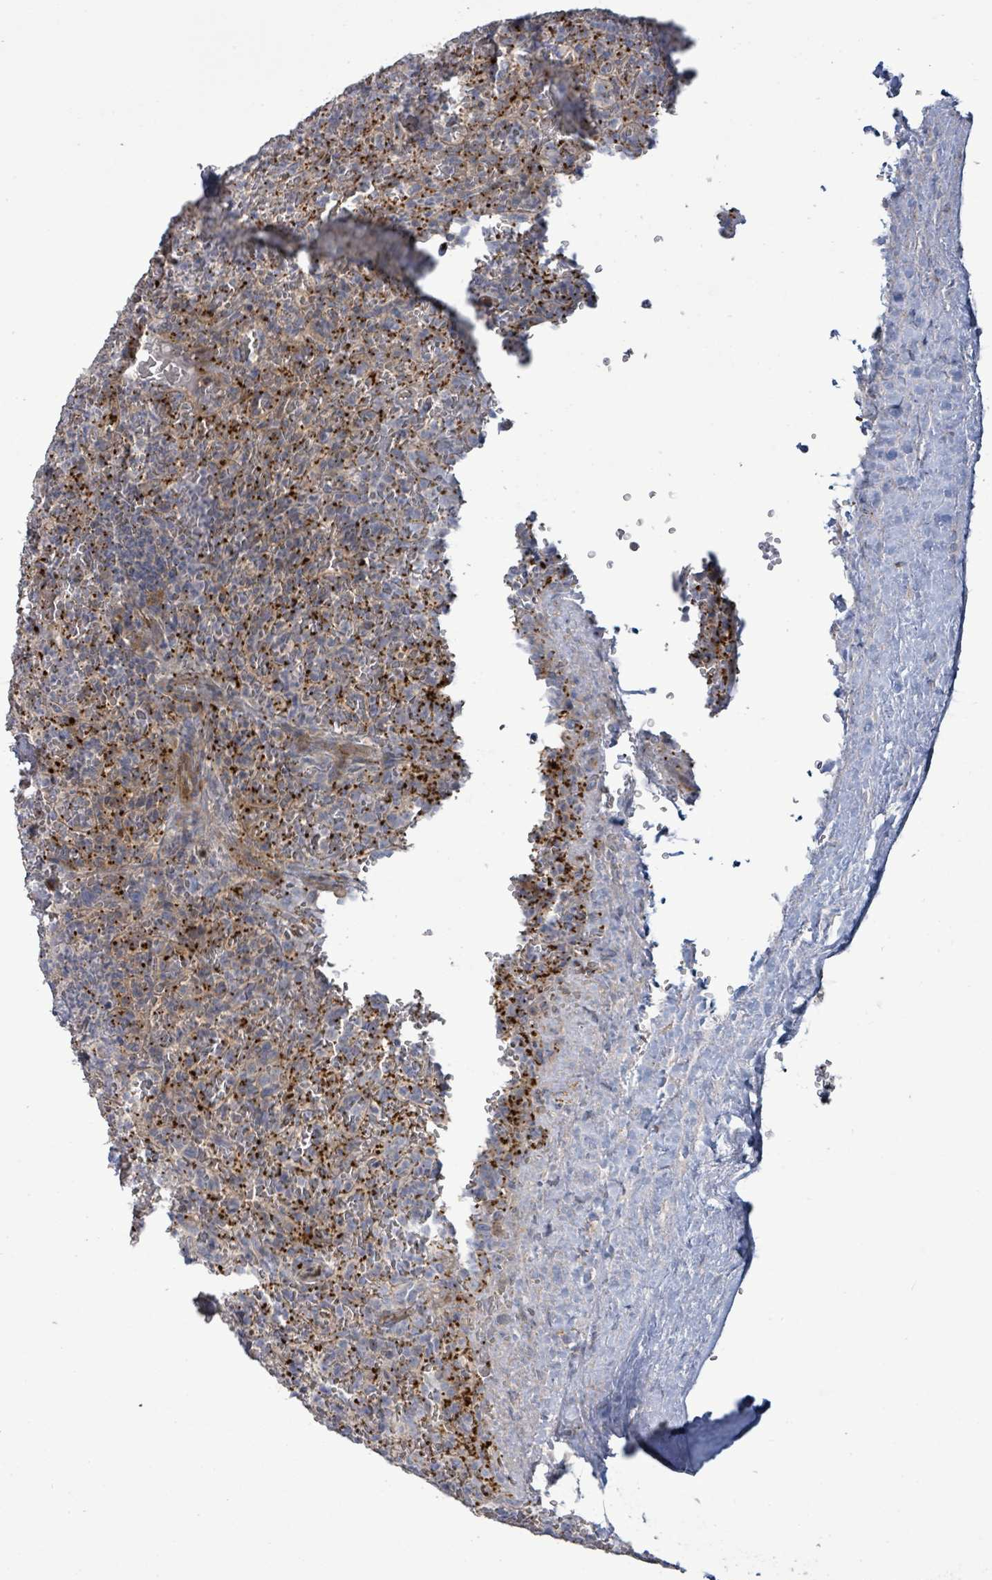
{"staining": {"intensity": "strong", "quantity": "<25%", "location": "cytoplasmic/membranous"}, "tissue": "lymphoma", "cell_type": "Tumor cells", "image_type": "cancer", "snomed": [{"axis": "morphology", "description": "Malignant lymphoma, non-Hodgkin's type, Low grade"}, {"axis": "topography", "description": "Spleen"}], "caption": "High-magnification brightfield microscopy of malignant lymphoma, non-Hodgkin's type (low-grade) stained with DAB (3,3'-diaminobenzidine) (brown) and counterstained with hematoxylin (blue). tumor cells exhibit strong cytoplasmic/membranous staining is identified in about<25% of cells.", "gene": "LILRA4", "patient": {"sex": "female", "age": 64}}